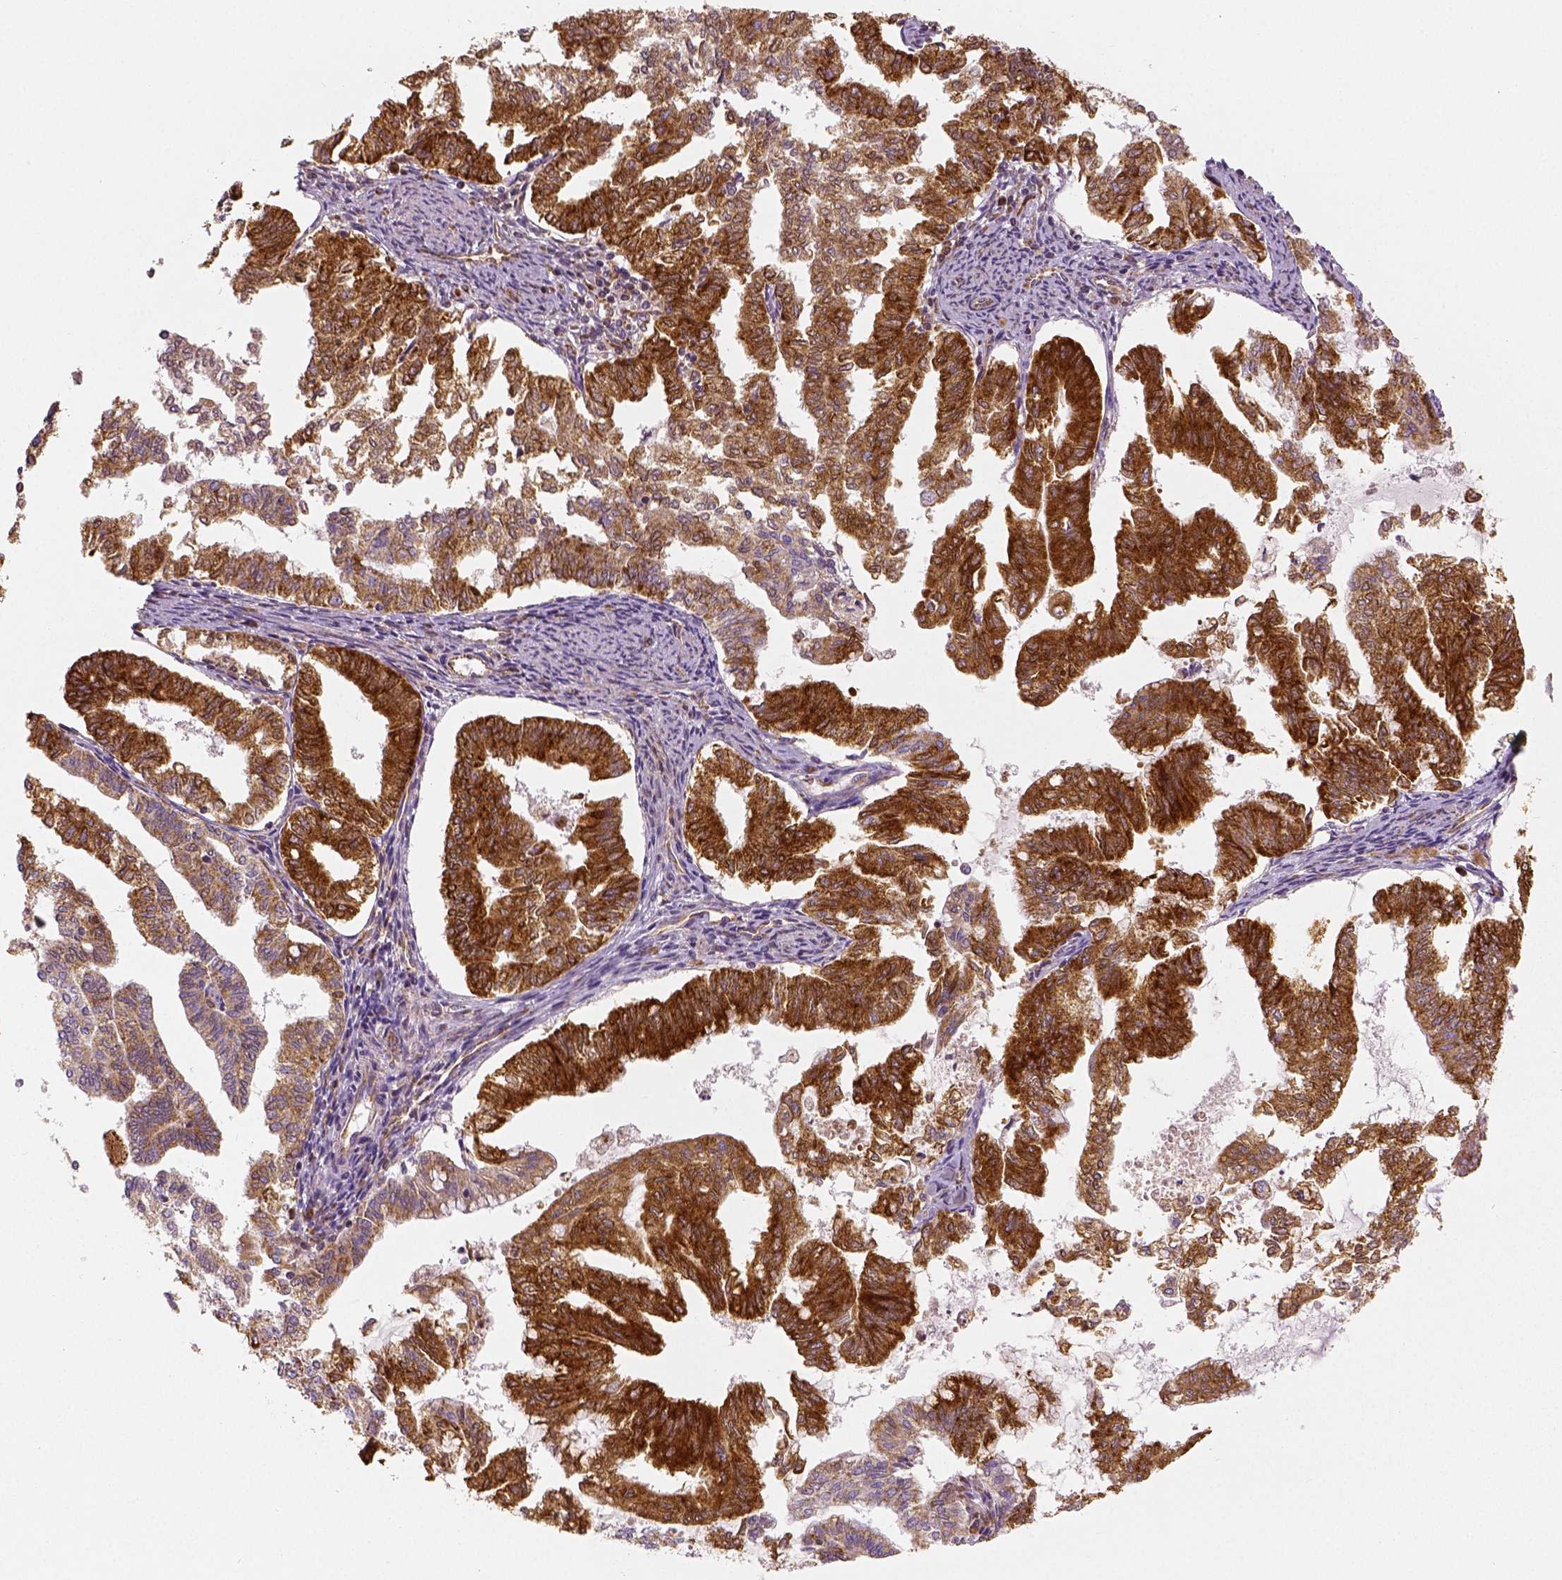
{"staining": {"intensity": "strong", "quantity": ">75%", "location": "cytoplasmic/membranous"}, "tissue": "endometrial cancer", "cell_type": "Tumor cells", "image_type": "cancer", "snomed": [{"axis": "morphology", "description": "Adenocarcinoma, NOS"}, {"axis": "topography", "description": "Endometrium"}], "caption": "Tumor cells exhibit high levels of strong cytoplasmic/membranous expression in approximately >75% of cells in human endometrial cancer (adenocarcinoma). Immunohistochemistry stains the protein in brown and the nuclei are stained blue.", "gene": "PGAM5", "patient": {"sex": "female", "age": 79}}